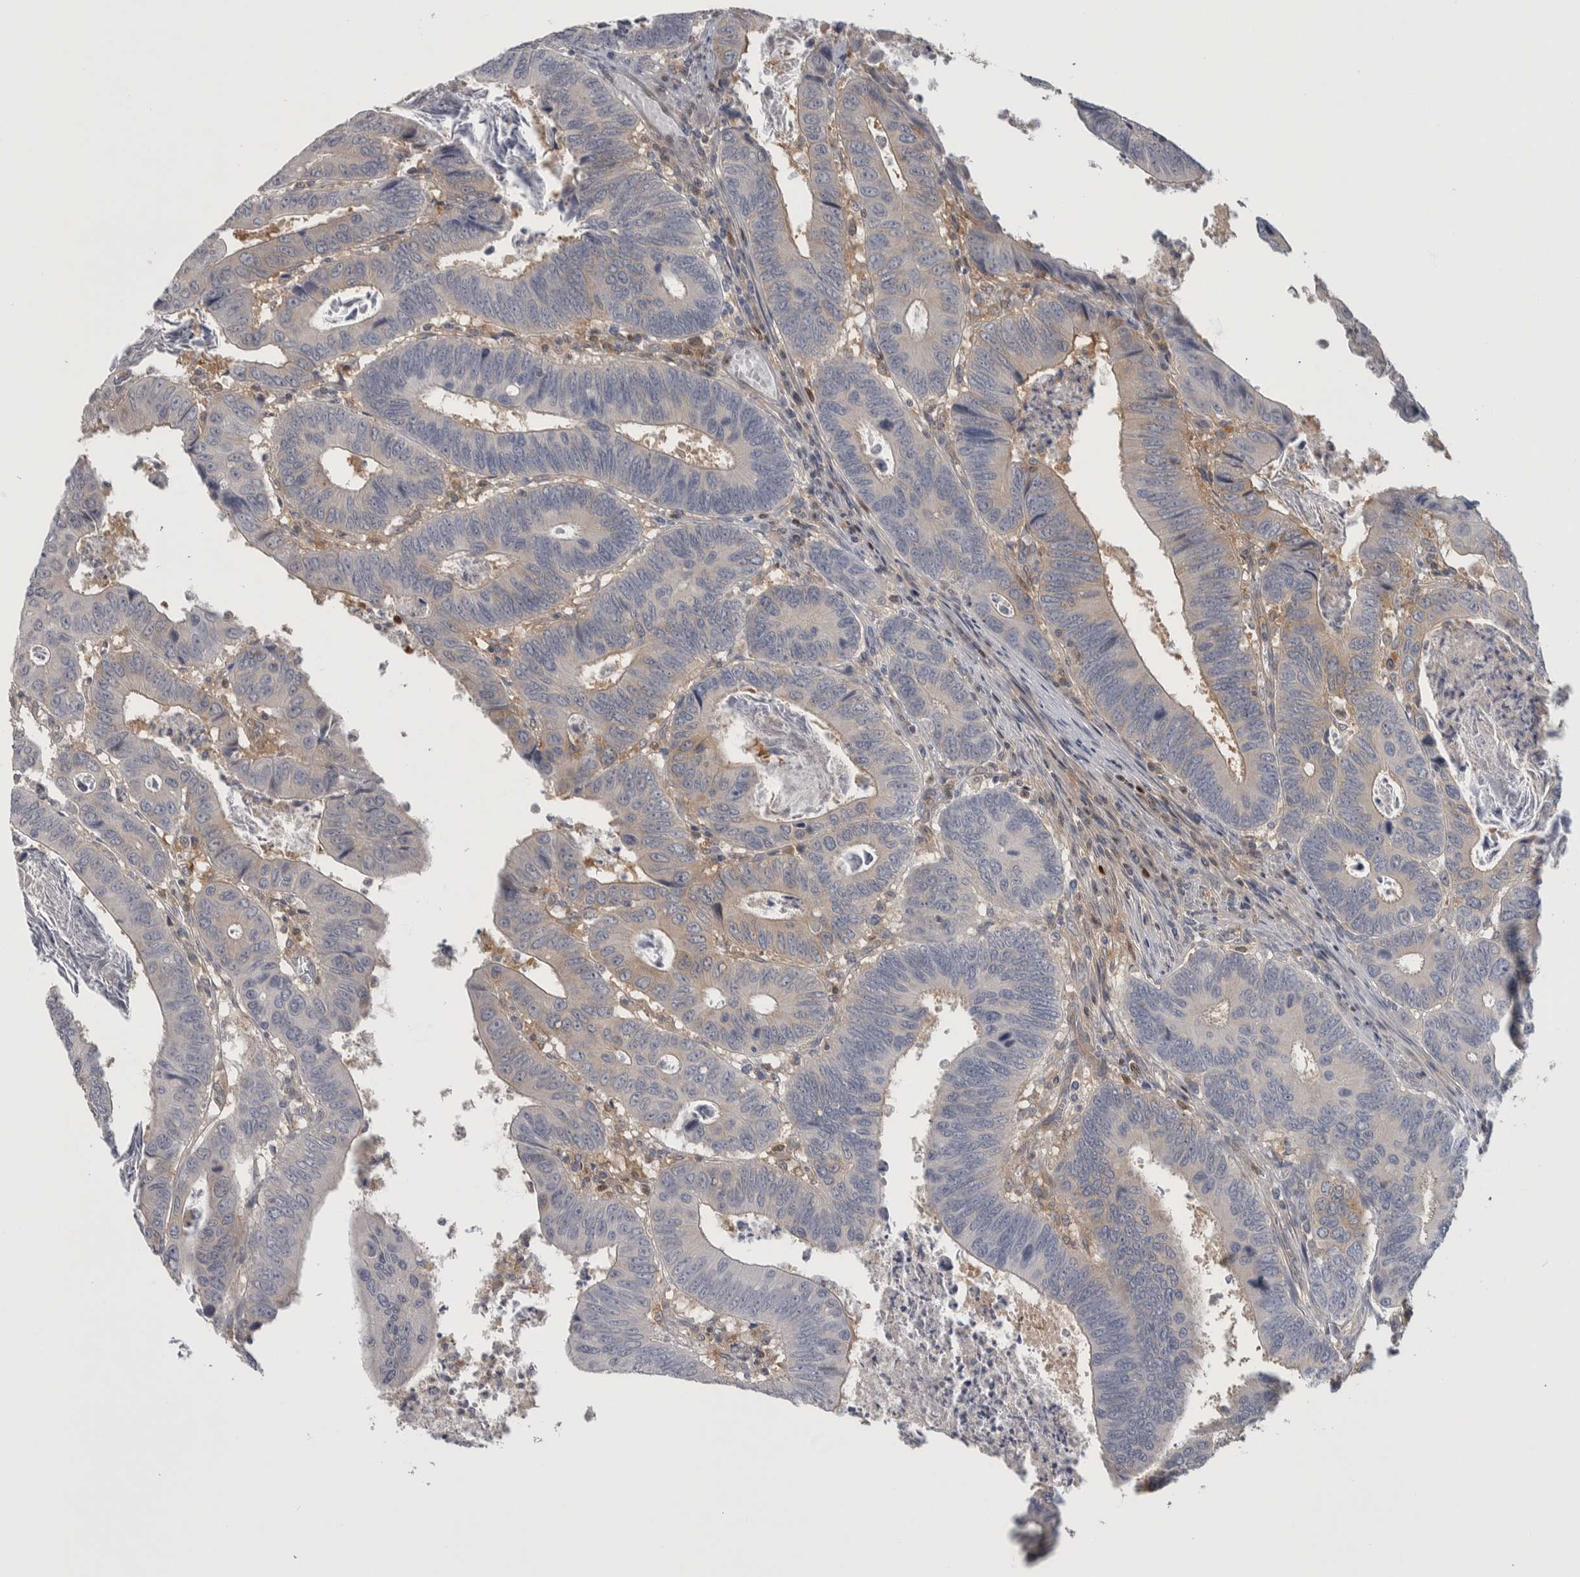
{"staining": {"intensity": "weak", "quantity": "<25%", "location": "cytoplasmic/membranous"}, "tissue": "colorectal cancer", "cell_type": "Tumor cells", "image_type": "cancer", "snomed": [{"axis": "morphology", "description": "Adenocarcinoma, NOS"}, {"axis": "topography", "description": "Colon"}], "caption": "Colorectal adenocarcinoma was stained to show a protein in brown. There is no significant positivity in tumor cells. (Immunohistochemistry, brightfield microscopy, high magnification).", "gene": "NFKB2", "patient": {"sex": "male", "age": 72}}